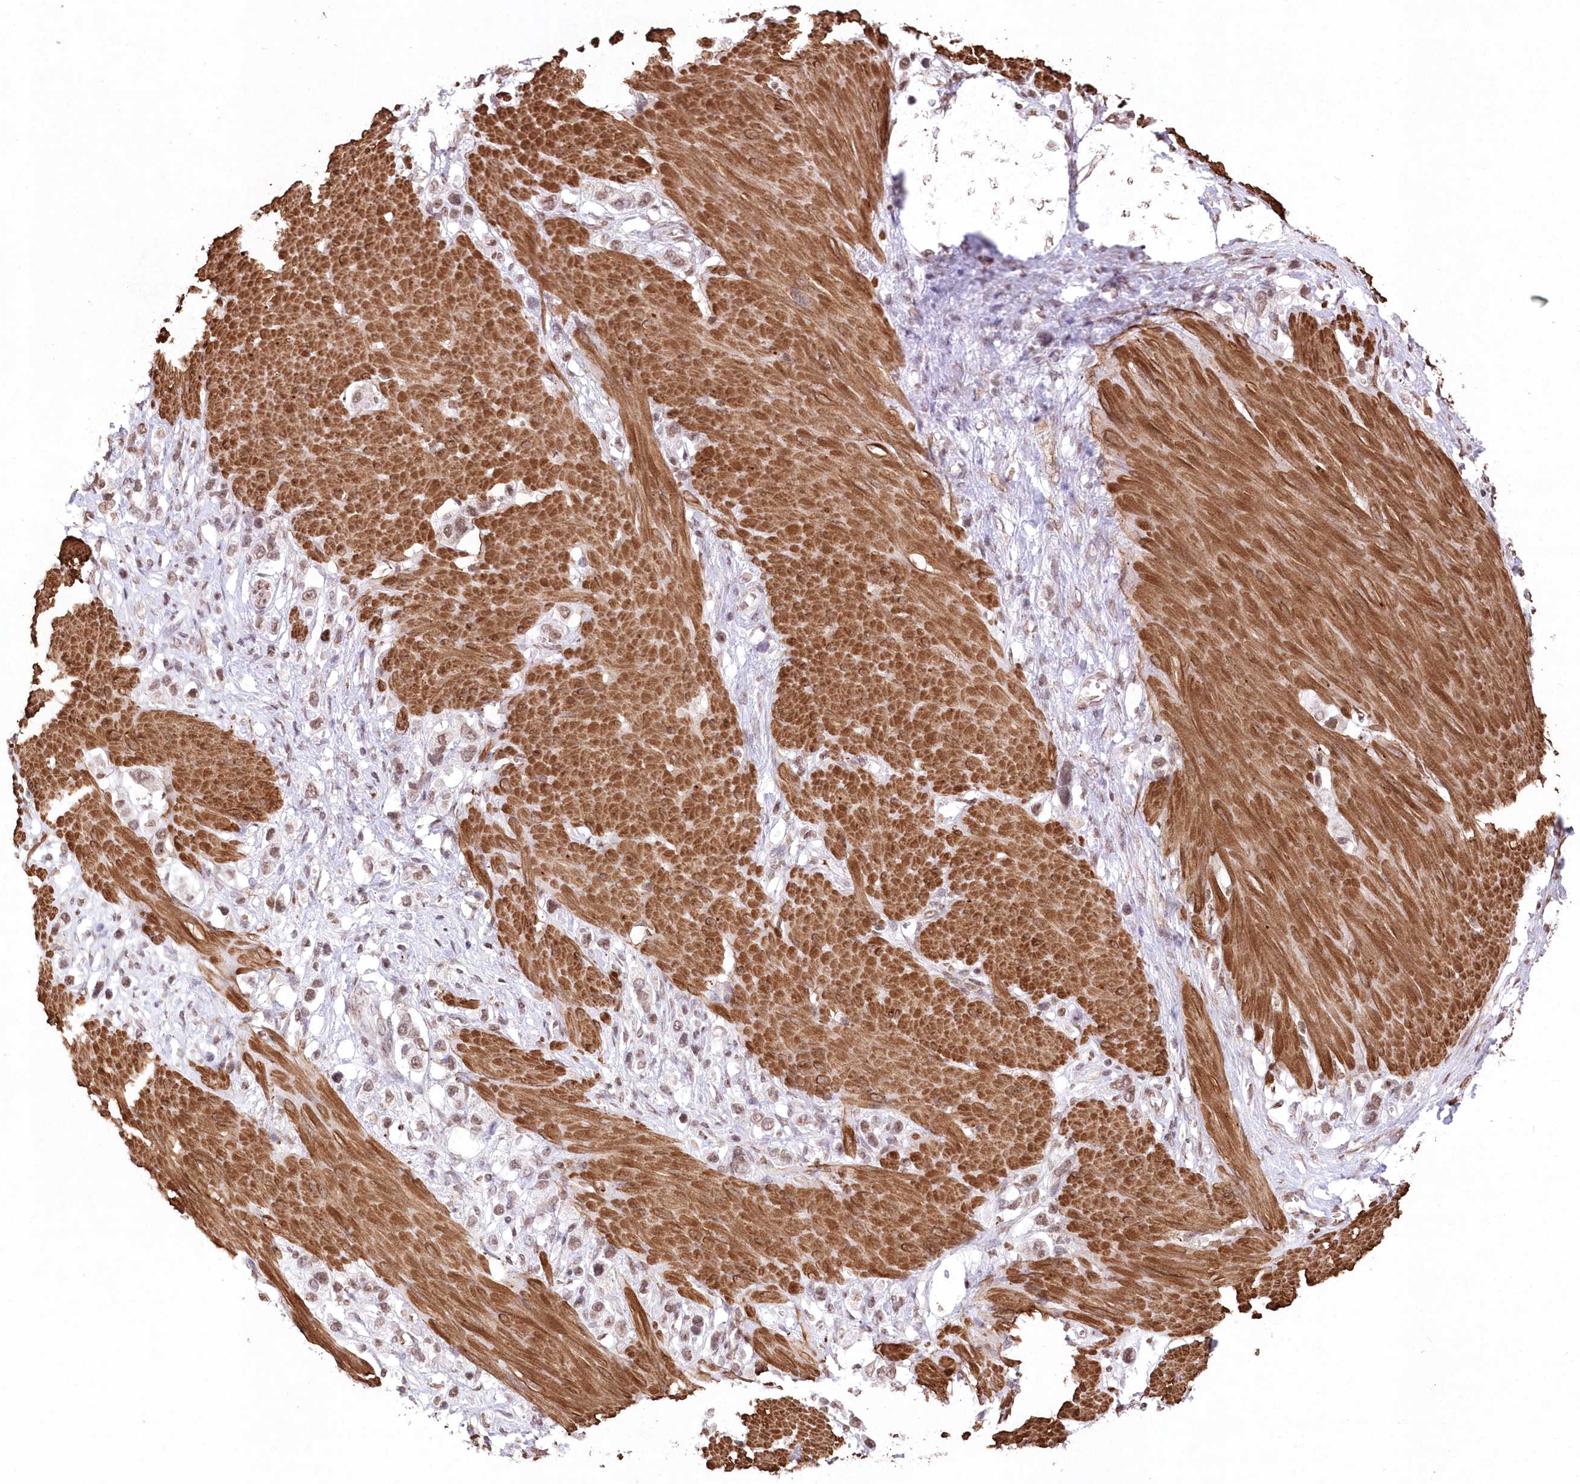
{"staining": {"intensity": "weak", "quantity": ">75%", "location": "nuclear"}, "tissue": "stomach cancer", "cell_type": "Tumor cells", "image_type": "cancer", "snomed": [{"axis": "morphology", "description": "Adenocarcinoma, NOS"}, {"axis": "topography", "description": "Stomach"}], "caption": "DAB (3,3'-diaminobenzidine) immunohistochemical staining of human stomach adenocarcinoma displays weak nuclear protein expression in approximately >75% of tumor cells. The staining was performed using DAB (3,3'-diaminobenzidine) to visualize the protein expression in brown, while the nuclei were stained in blue with hematoxylin (Magnification: 20x).", "gene": "RBM27", "patient": {"sex": "female", "age": 65}}